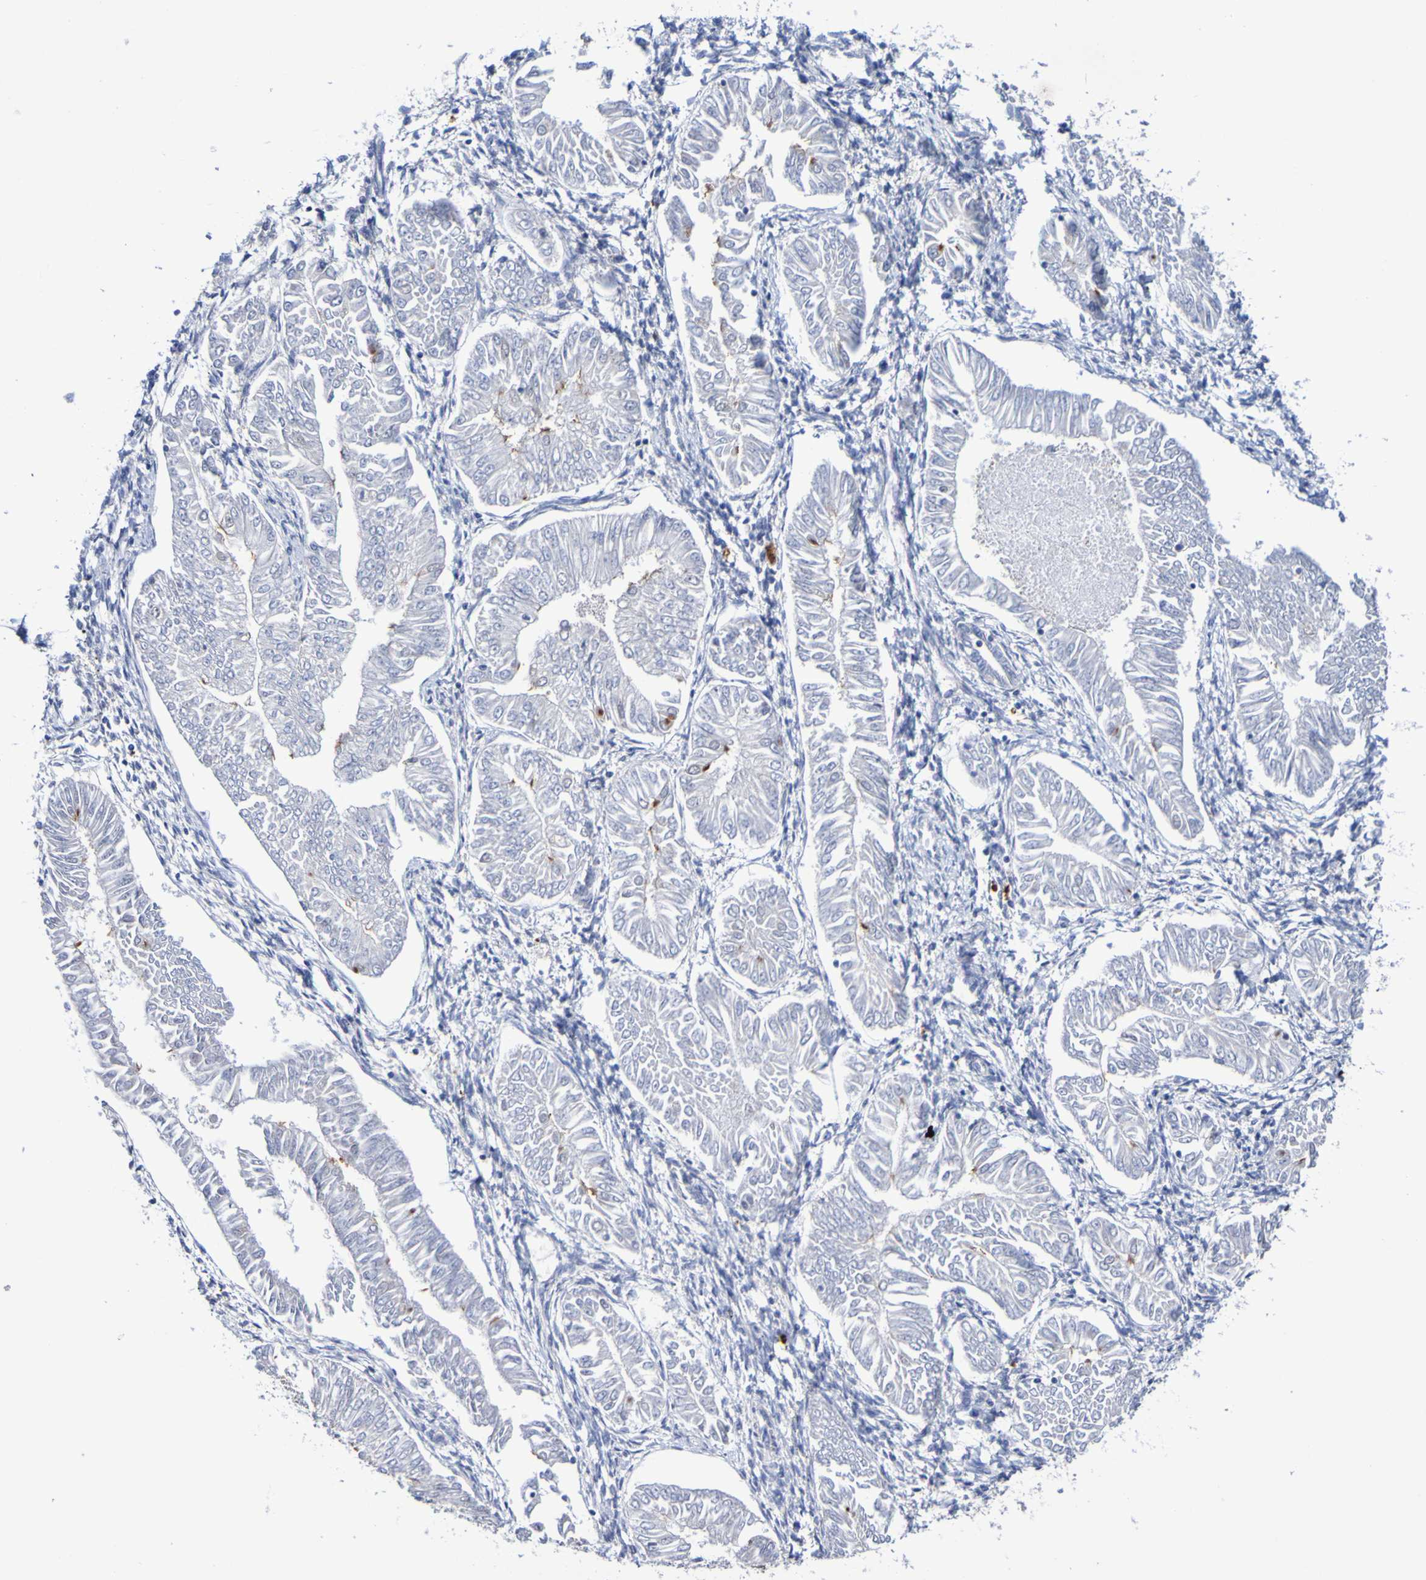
{"staining": {"intensity": "negative", "quantity": "none", "location": "none"}, "tissue": "endometrial cancer", "cell_type": "Tumor cells", "image_type": "cancer", "snomed": [{"axis": "morphology", "description": "Adenocarcinoma, NOS"}, {"axis": "topography", "description": "Endometrium"}], "caption": "Histopathology image shows no significant protein expression in tumor cells of endometrial cancer (adenocarcinoma).", "gene": "PCGF1", "patient": {"sex": "female", "age": 53}}